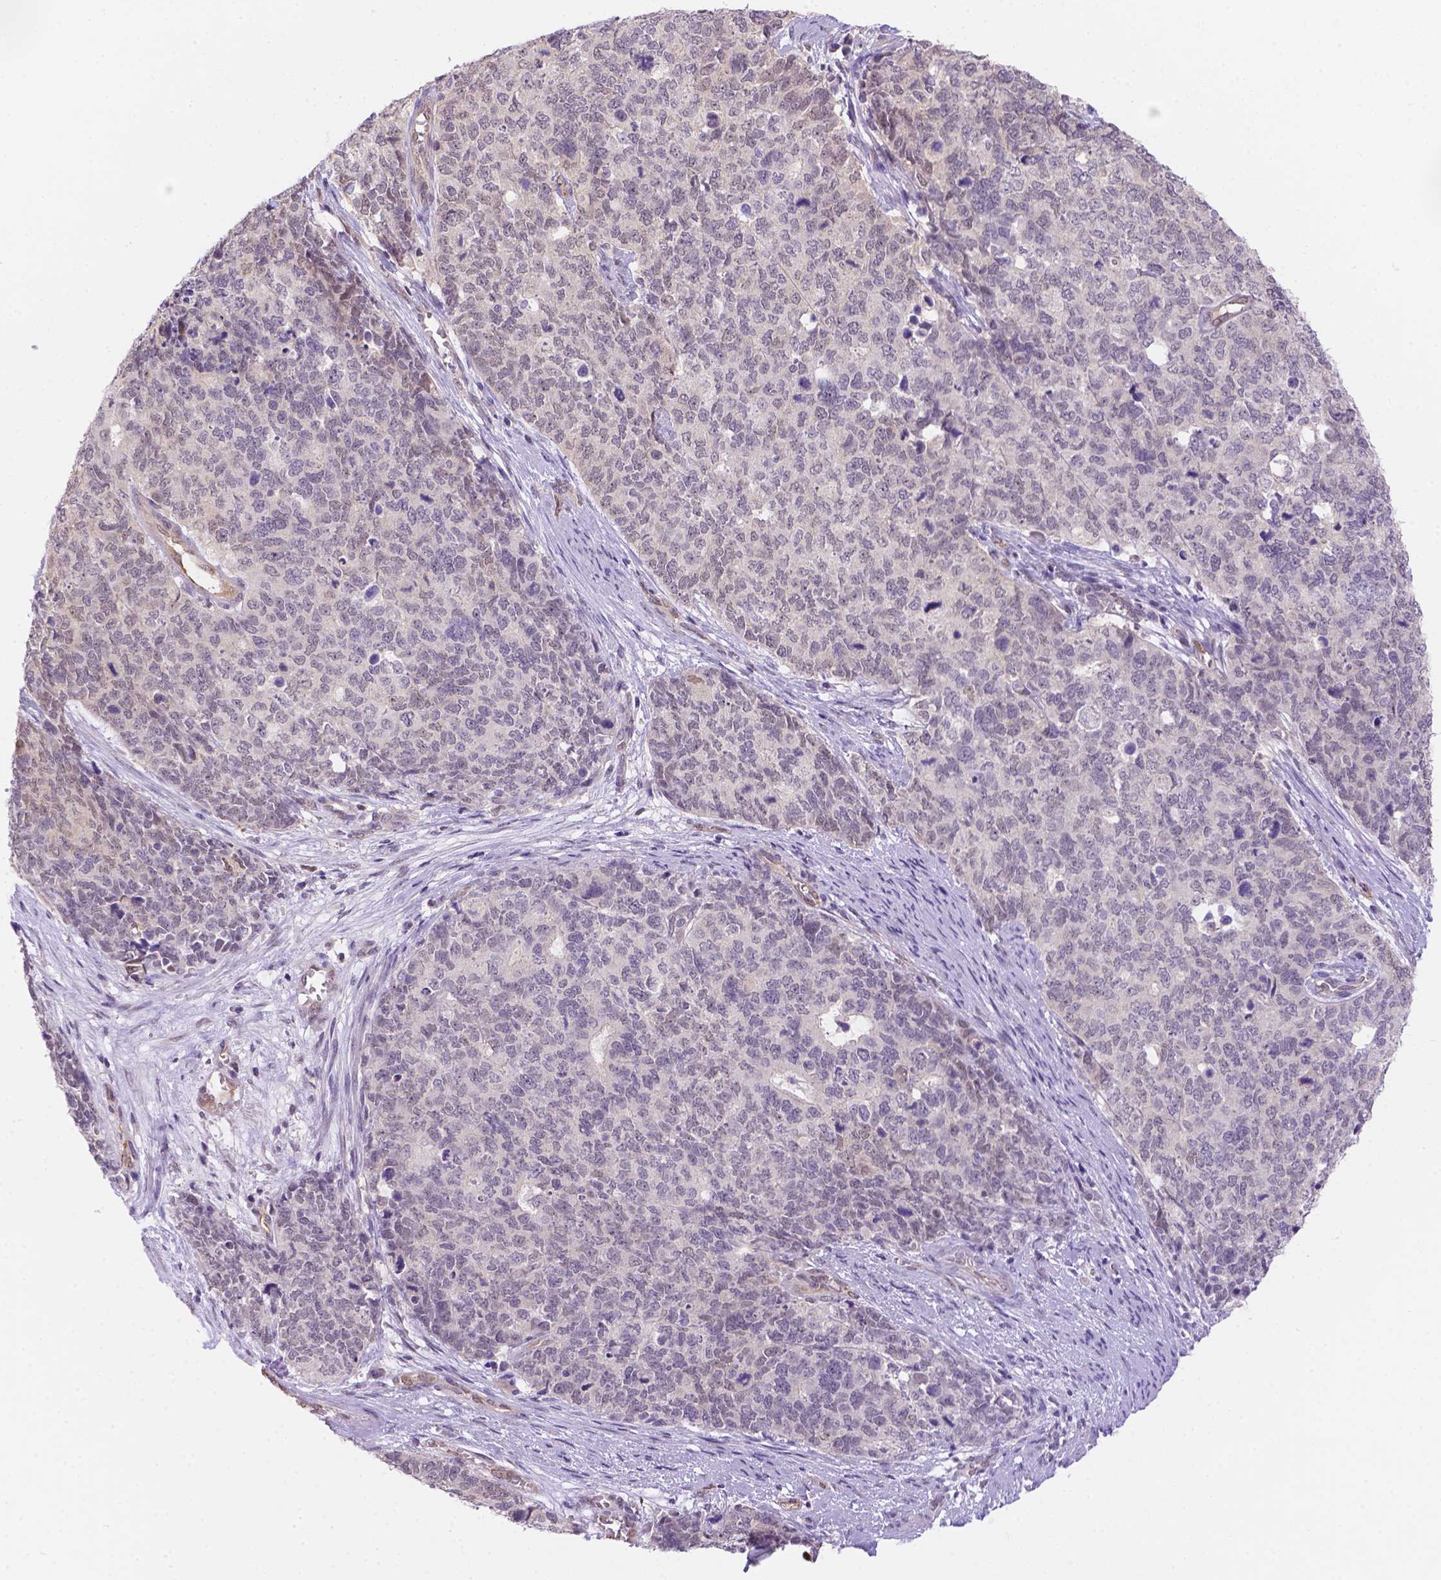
{"staining": {"intensity": "negative", "quantity": "none", "location": "none"}, "tissue": "cervical cancer", "cell_type": "Tumor cells", "image_type": "cancer", "snomed": [{"axis": "morphology", "description": "Squamous cell carcinoma, NOS"}, {"axis": "topography", "description": "Cervix"}], "caption": "Tumor cells show no significant expression in cervical cancer. (Brightfield microscopy of DAB (3,3'-diaminobenzidine) immunohistochemistry (IHC) at high magnification).", "gene": "NXPE2", "patient": {"sex": "female", "age": 63}}